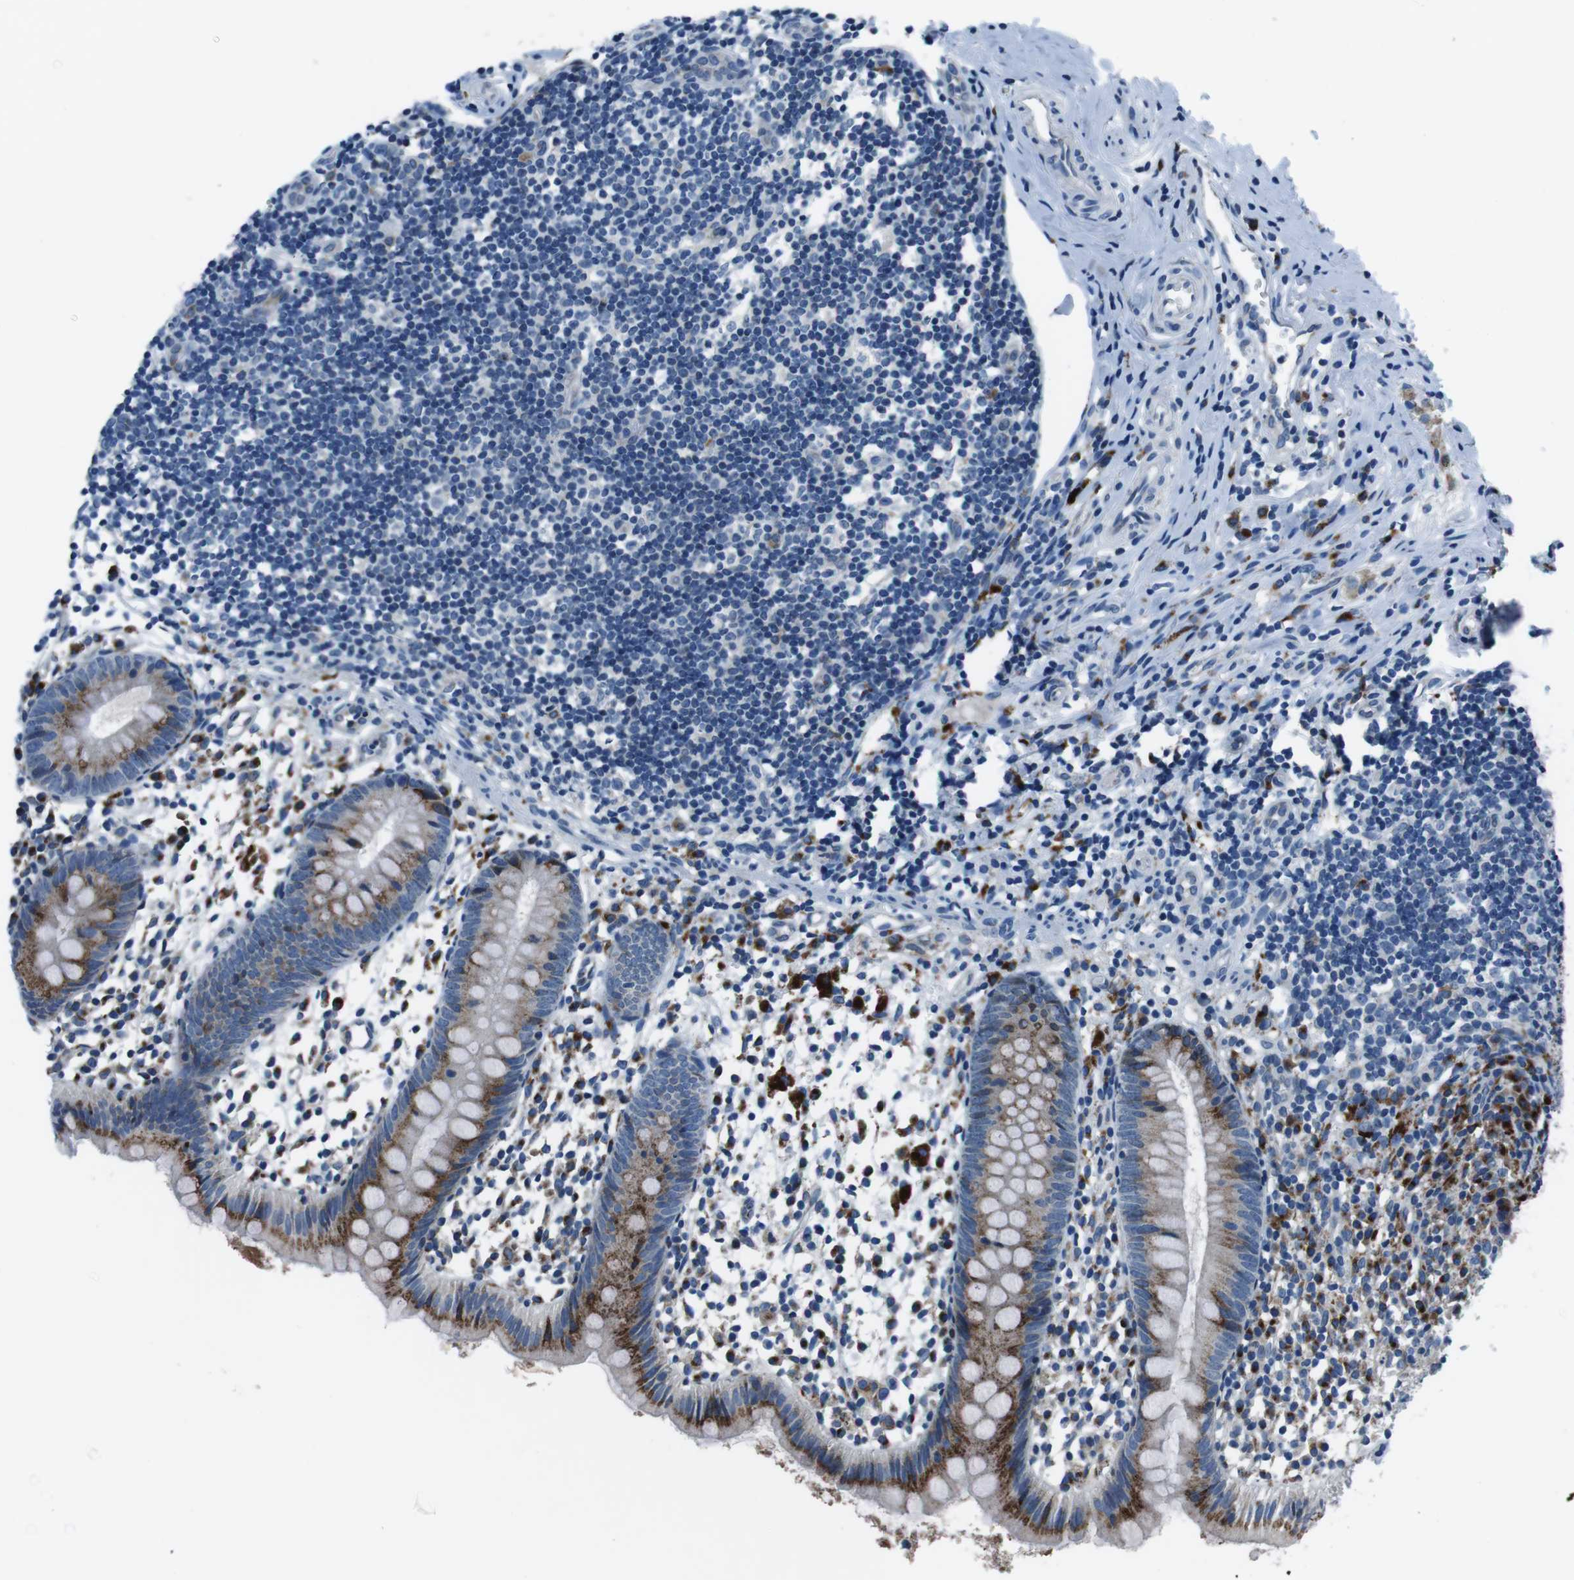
{"staining": {"intensity": "moderate", "quantity": "25%-75%", "location": "cytoplasmic/membranous"}, "tissue": "appendix", "cell_type": "Glandular cells", "image_type": "normal", "snomed": [{"axis": "morphology", "description": "Normal tissue, NOS"}, {"axis": "topography", "description": "Appendix"}], "caption": "Protein expression analysis of normal appendix shows moderate cytoplasmic/membranous positivity in about 25%-75% of glandular cells.", "gene": "NUCB2", "patient": {"sex": "female", "age": 20}}